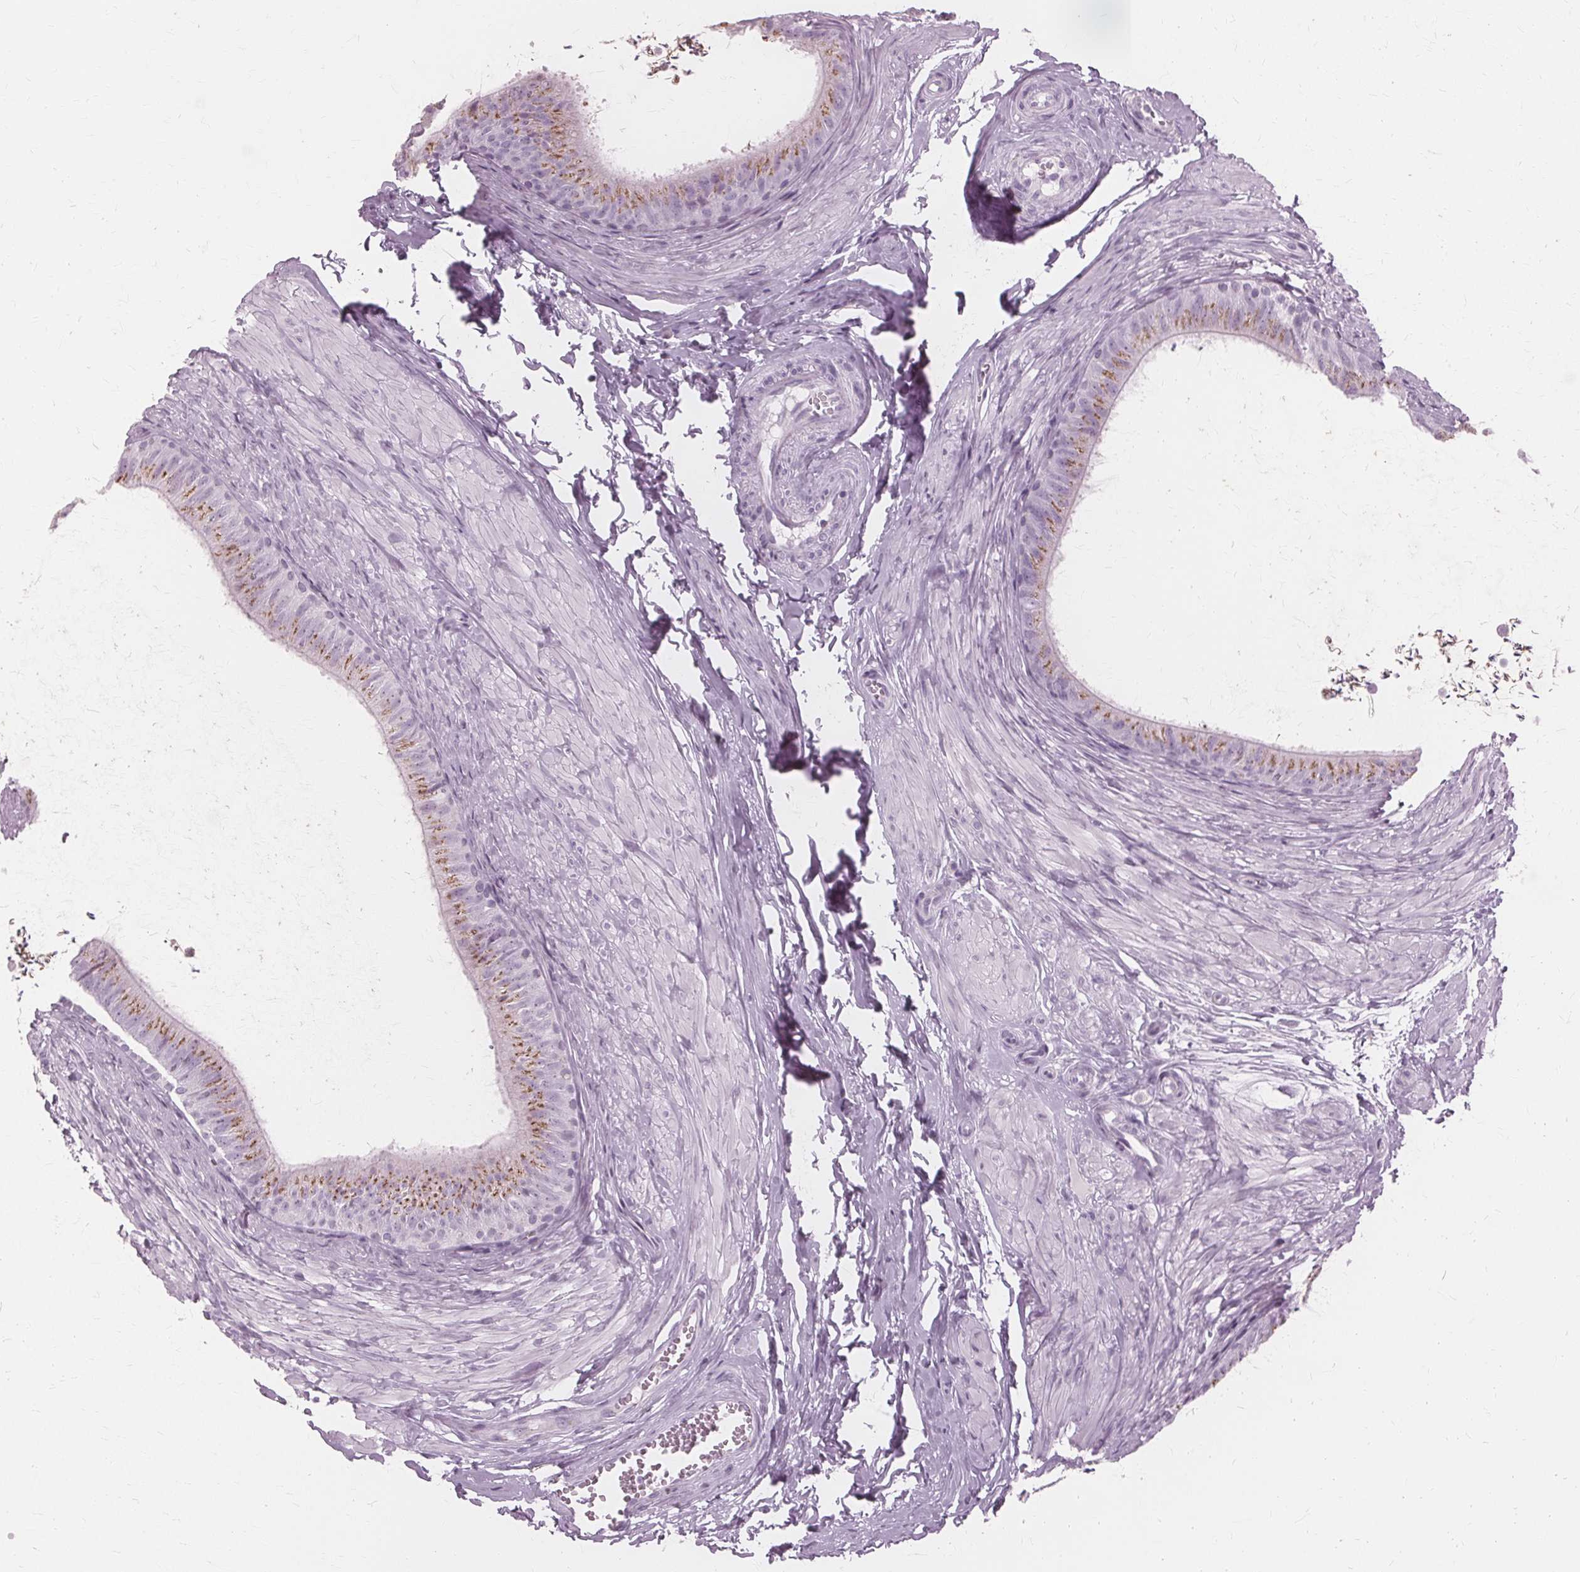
{"staining": {"intensity": "moderate", "quantity": "25%-75%", "location": "cytoplasmic/membranous"}, "tissue": "epididymis", "cell_type": "Glandular cells", "image_type": "normal", "snomed": [{"axis": "morphology", "description": "Normal tissue, NOS"}, {"axis": "topography", "description": "Epididymis, spermatic cord, NOS"}, {"axis": "topography", "description": "Epididymis"}, {"axis": "topography", "description": "Peripheral nerve tissue"}], "caption": "Immunohistochemical staining of unremarkable human epididymis shows moderate cytoplasmic/membranous protein expression in approximately 25%-75% of glandular cells.", "gene": "DNASE2", "patient": {"sex": "male", "age": 29}}